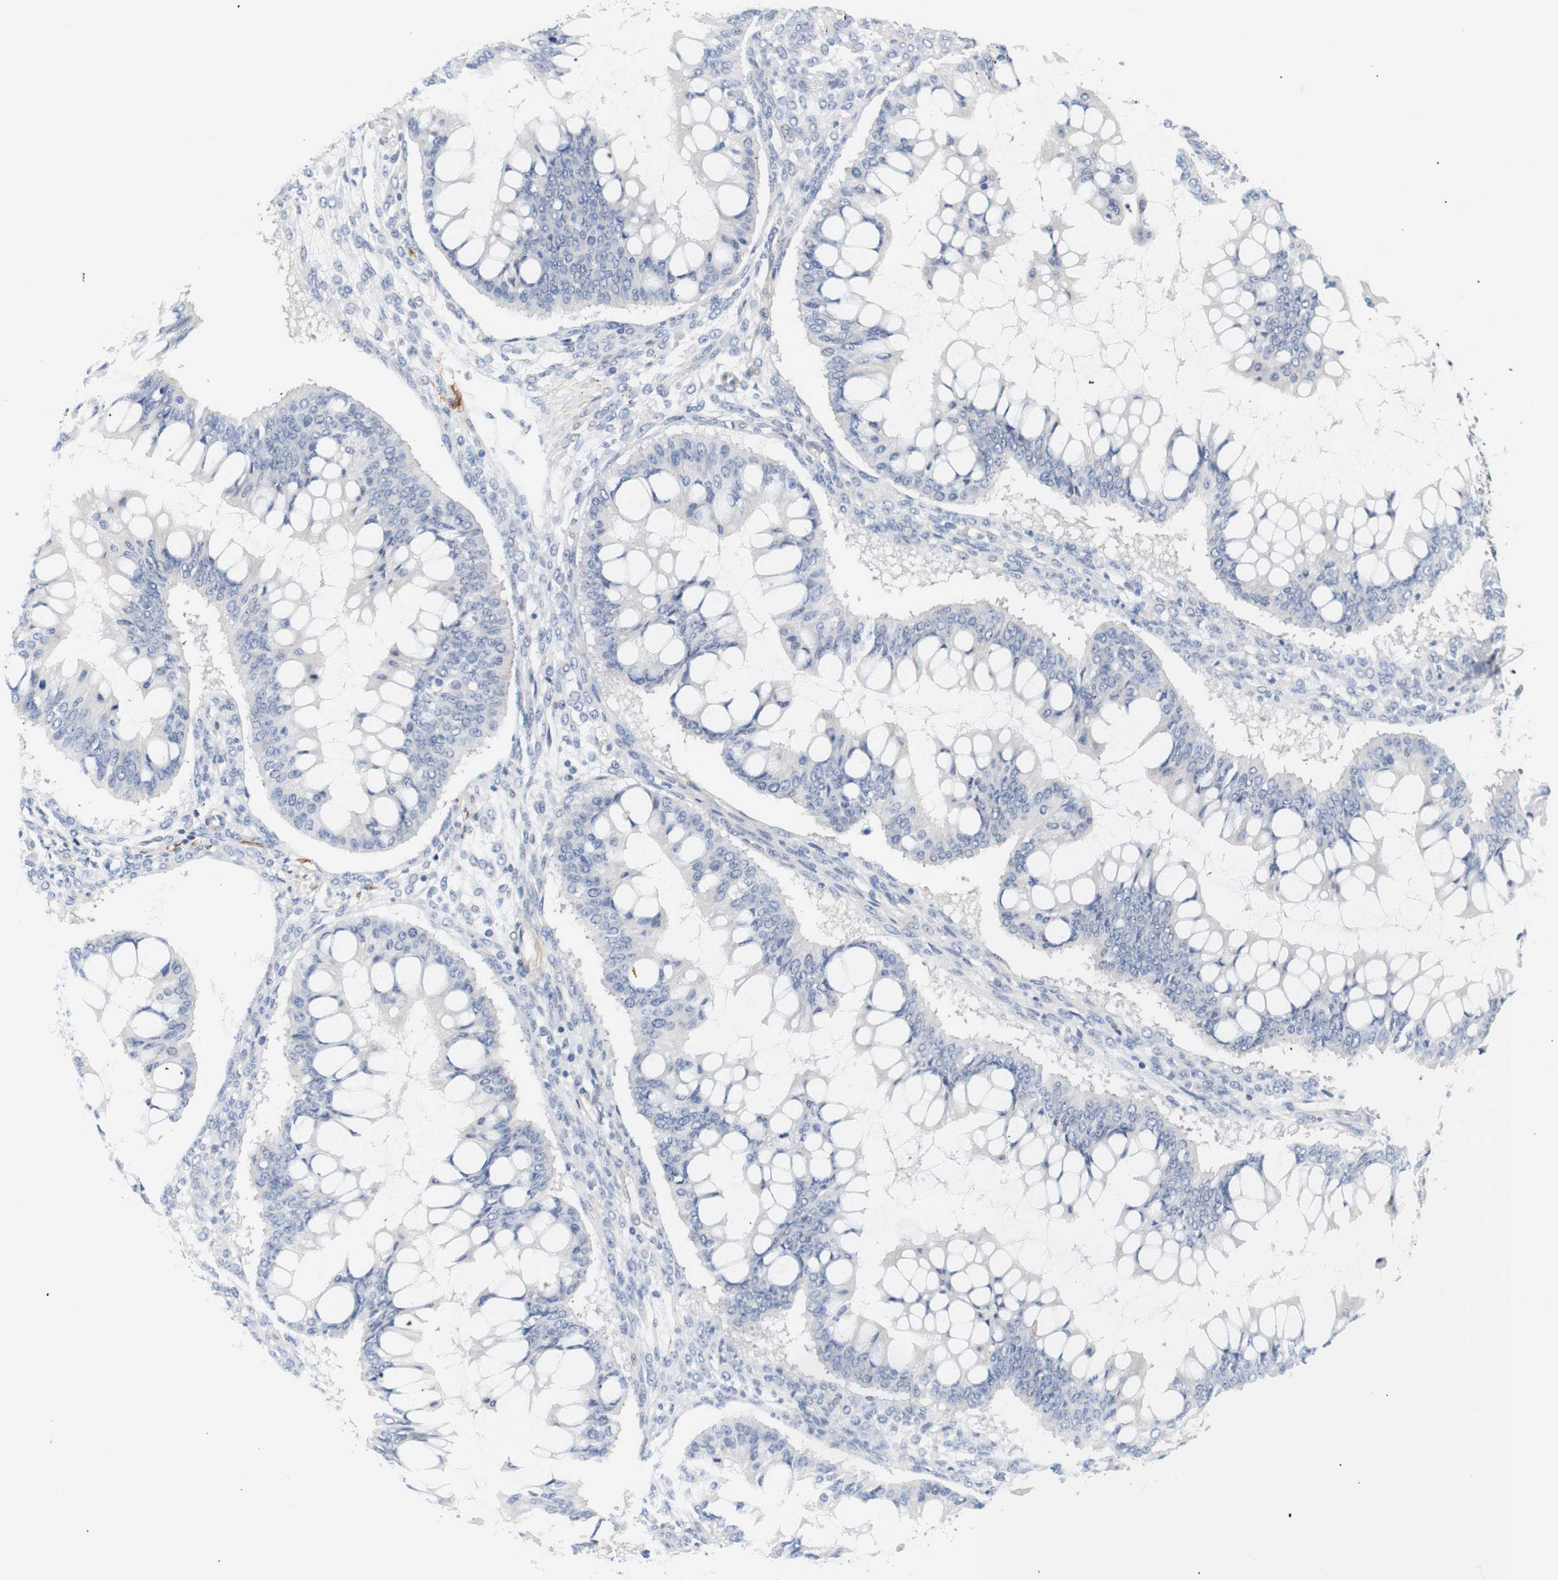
{"staining": {"intensity": "negative", "quantity": "none", "location": "none"}, "tissue": "ovarian cancer", "cell_type": "Tumor cells", "image_type": "cancer", "snomed": [{"axis": "morphology", "description": "Cystadenocarcinoma, mucinous, NOS"}, {"axis": "topography", "description": "Ovary"}], "caption": "This is a histopathology image of immunohistochemistry staining of ovarian mucinous cystadenocarcinoma, which shows no positivity in tumor cells. (Brightfield microscopy of DAB (3,3'-diaminobenzidine) immunohistochemistry (IHC) at high magnification).", "gene": "STMN3", "patient": {"sex": "female", "age": 73}}